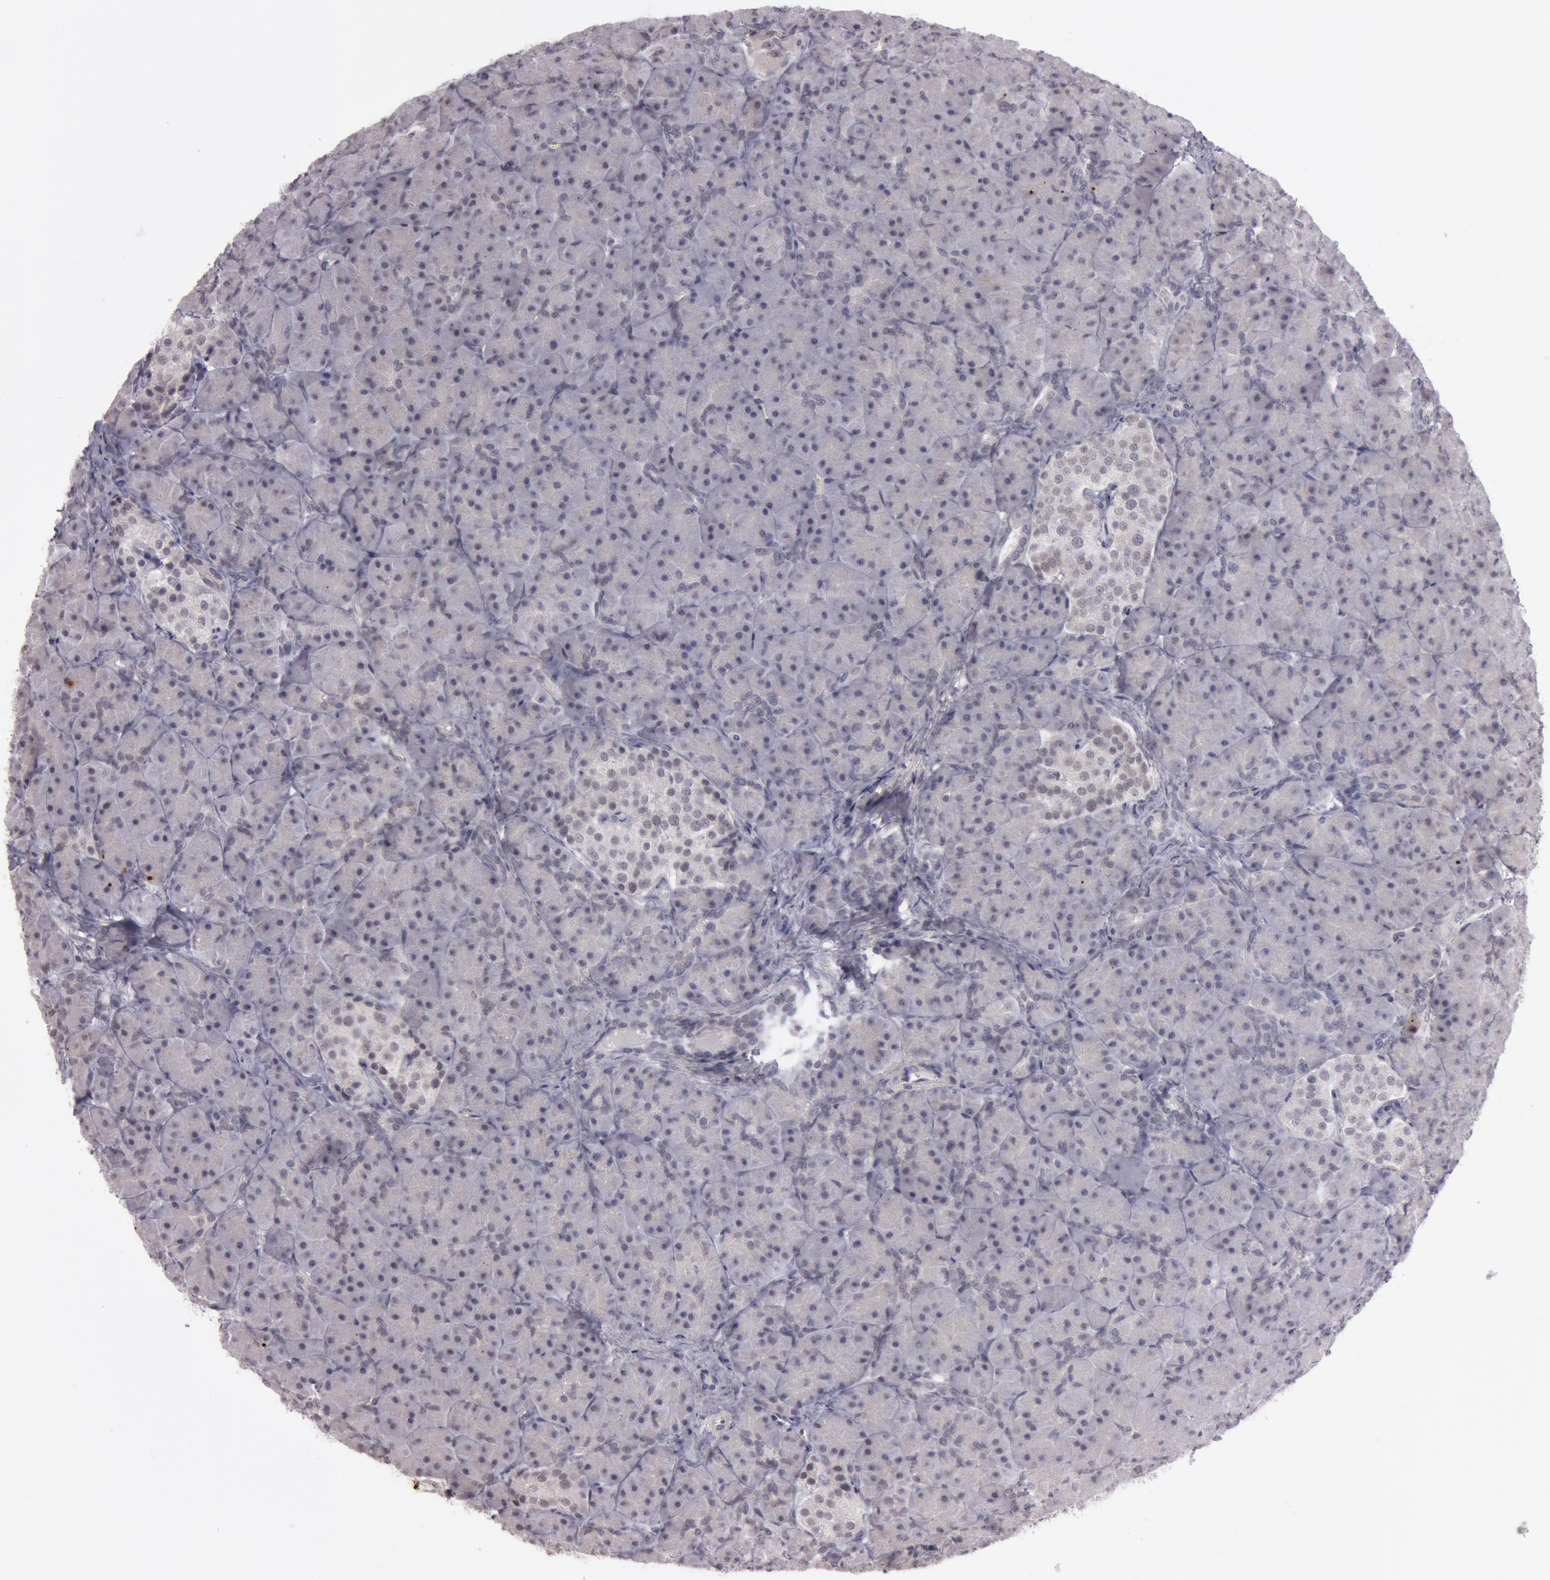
{"staining": {"intensity": "negative", "quantity": "none", "location": "none"}, "tissue": "pancreas", "cell_type": "Exocrine glandular cells", "image_type": "normal", "snomed": [{"axis": "morphology", "description": "Normal tissue, NOS"}, {"axis": "topography", "description": "Pancreas"}], "caption": "The image shows no staining of exocrine glandular cells in normal pancreas.", "gene": "KDM6A", "patient": {"sex": "male", "age": 66}}